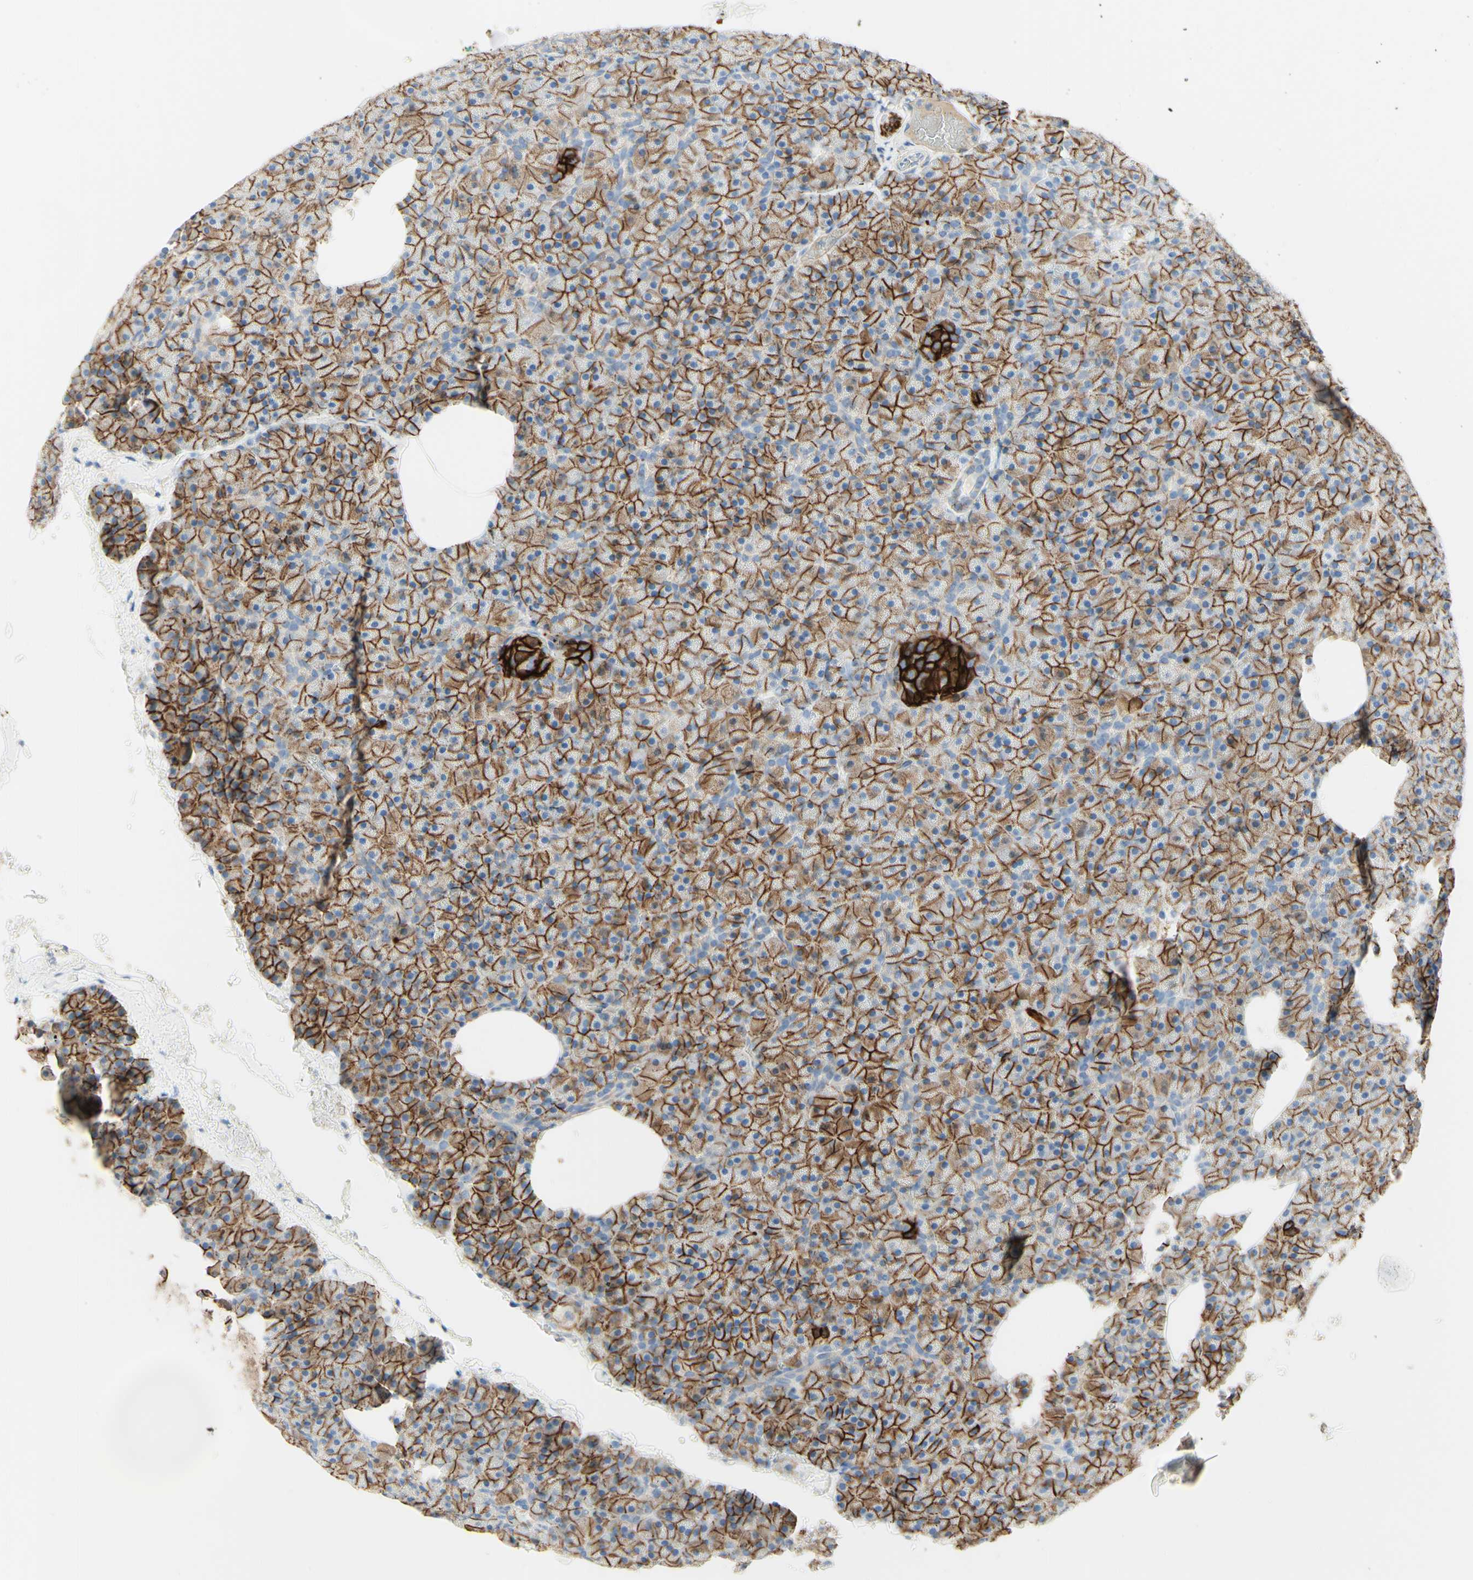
{"staining": {"intensity": "moderate", "quantity": ">75%", "location": "cytoplasmic/membranous"}, "tissue": "pancreas", "cell_type": "Exocrine glandular cells", "image_type": "normal", "snomed": [{"axis": "morphology", "description": "Normal tissue, NOS"}, {"axis": "topography", "description": "Pancreas"}], "caption": "Protein expression analysis of normal pancreas exhibits moderate cytoplasmic/membranous expression in approximately >75% of exocrine glandular cells.", "gene": "ALCAM", "patient": {"sex": "female", "age": 35}}